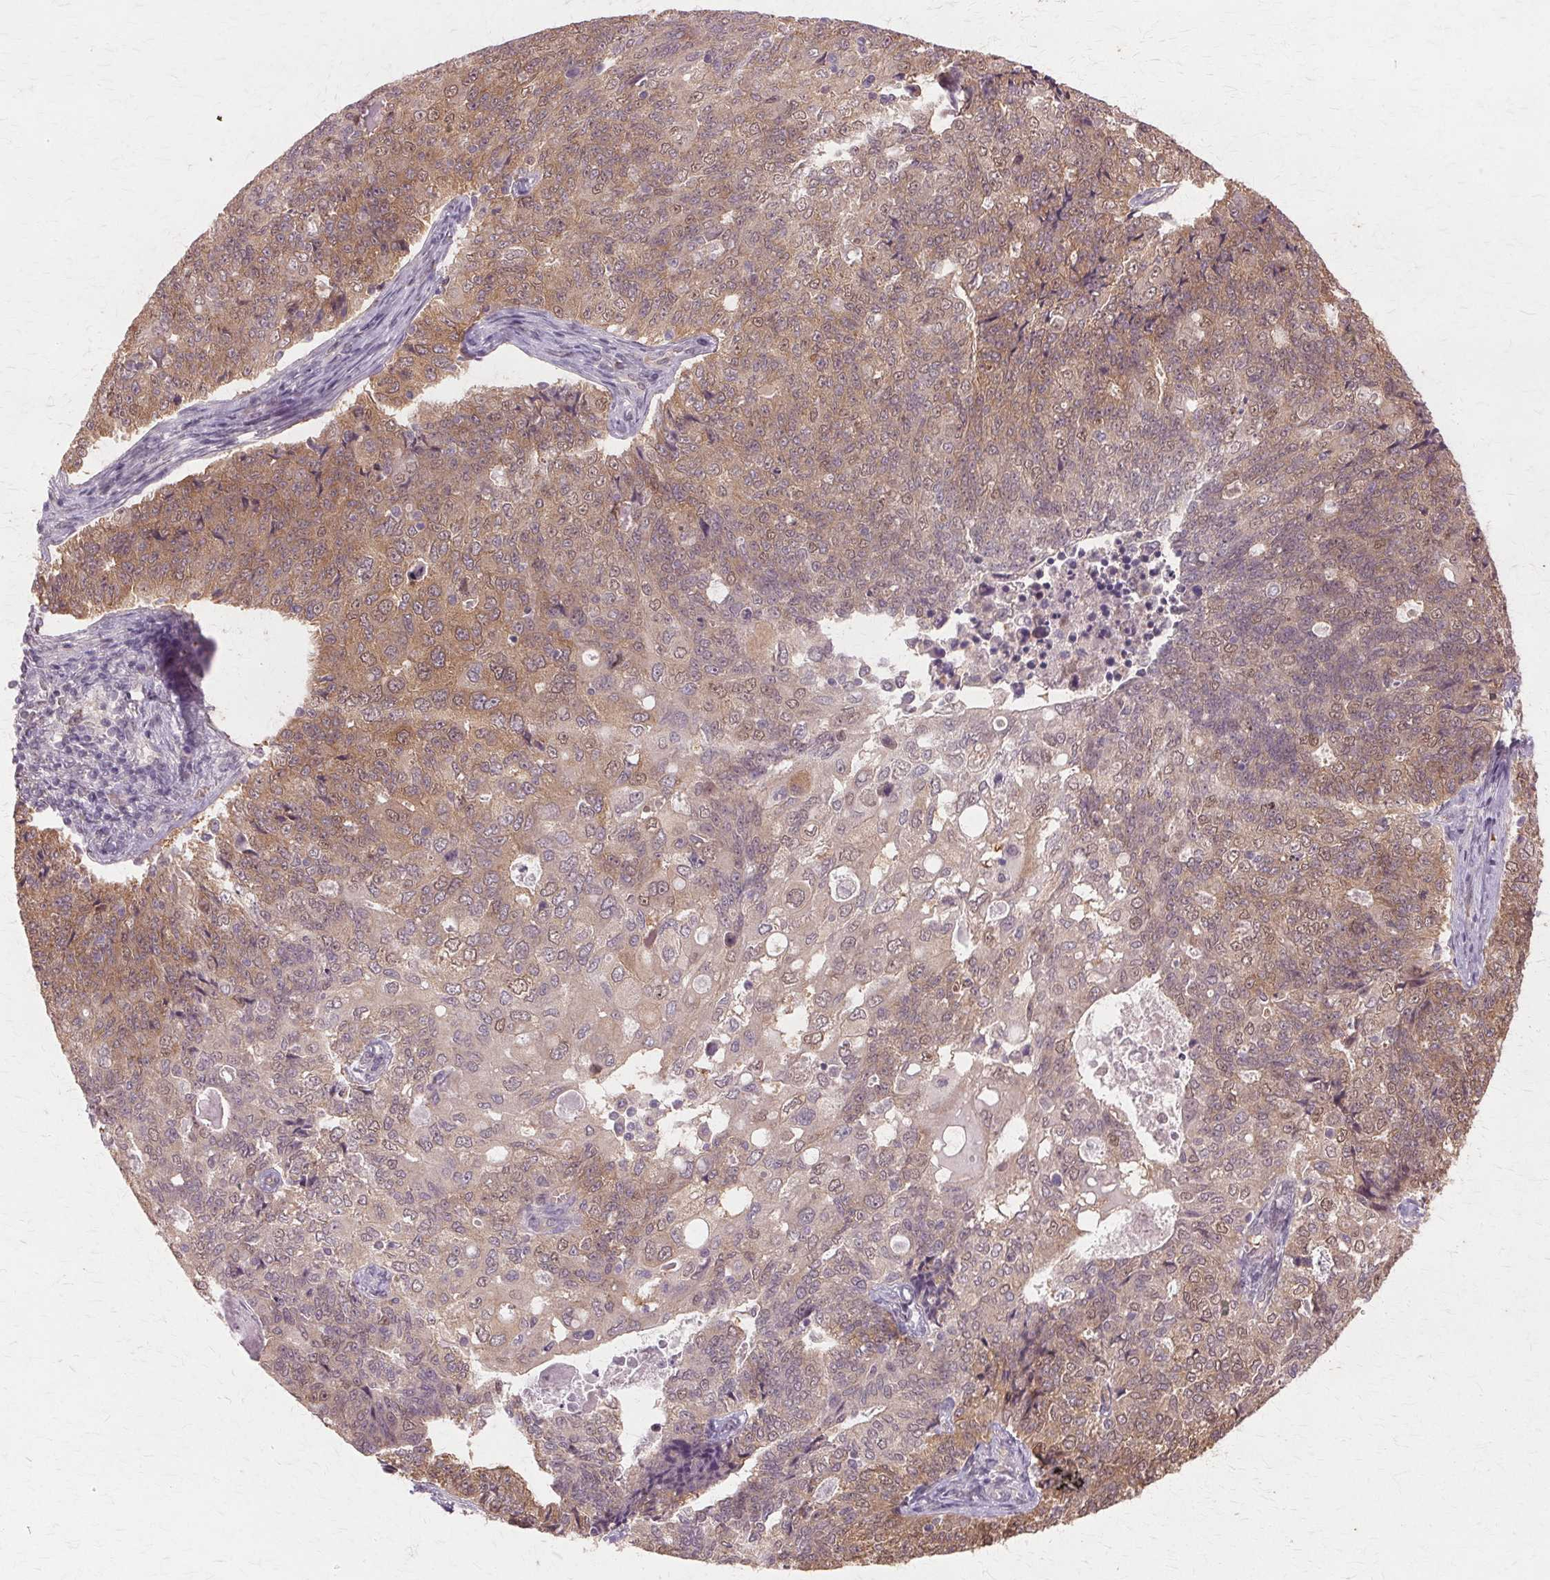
{"staining": {"intensity": "moderate", "quantity": "25%-75%", "location": "cytoplasmic/membranous,nuclear"}, "tissue": "endometrial cancer", "cell_type": "Tumor cells", "image_type": "cancer", "snomed": [{"axis": "morphology", "description": "Adenocarcinoma, NOS"}, {"axis": "topography", "description": "Endometrium"}], "caption": "Endometrial adenocarcinoma was stained to show a protein in brown. There is medium levels of moderate cytoplasmic/membranous and nuclear expression in about 25%-75% of tumor cells.", "gene": "PRMT5", "patient": {"sex": "female", "age": 43}}